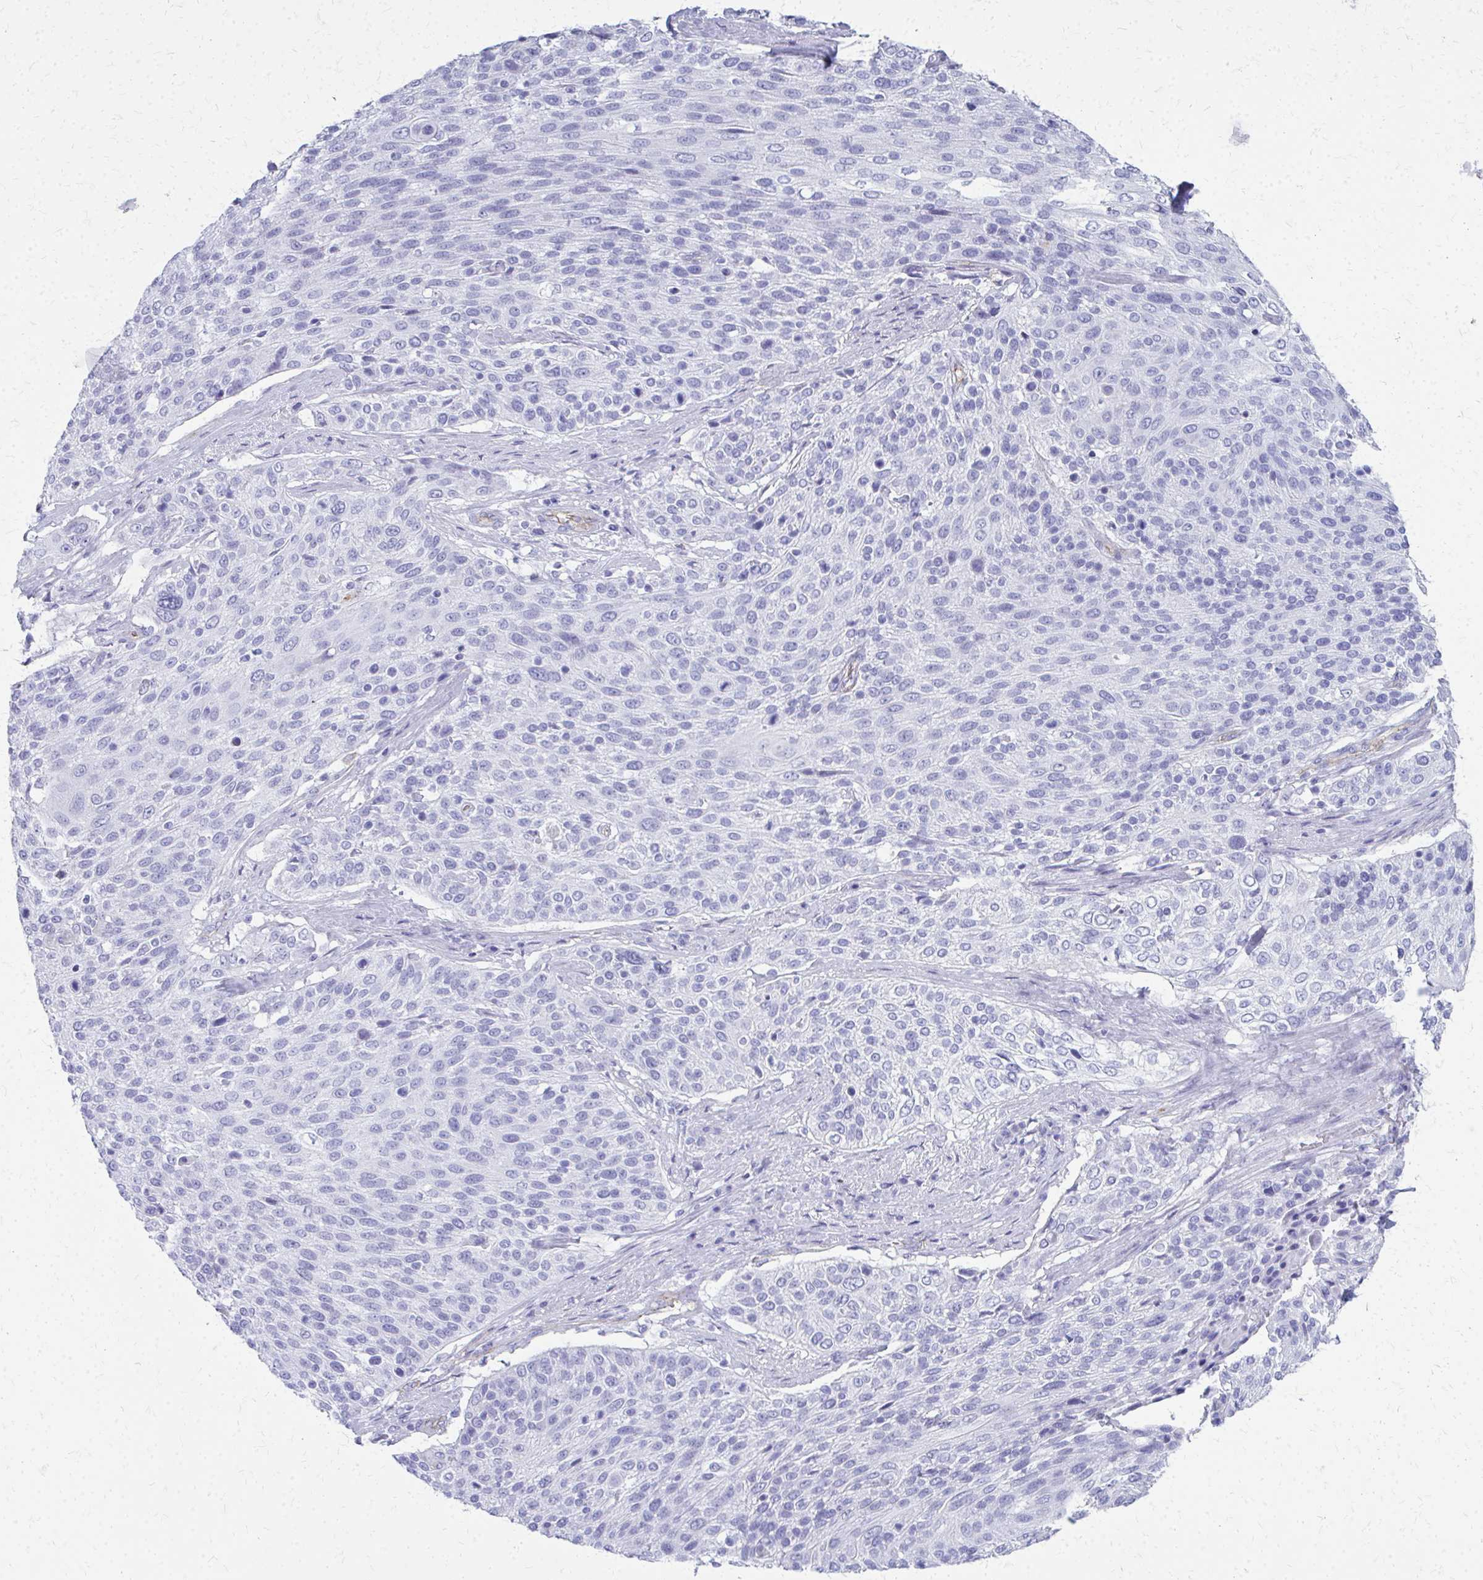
{"staining": {"intensity": "negative", "quantity": "none", "location": "none"}, "tissue": "cervical cancer", "cell_type": "Tumor cells", "image_type": "cancer", "snomed": [{"axis": "morphology", "description": "Squamous cell carcinoma, NOS"}, {"axis": "topography", "description": "Cervix"}], "caption": "Immunohistochemistry (IHC) photomicrograph of human cervical squamous cell carcinoma stained for a protein (brown), which demonstrates no positivity in tumor cells.", "gene": "TPSG1", "patient": {"sex": "female", "age": 31}}